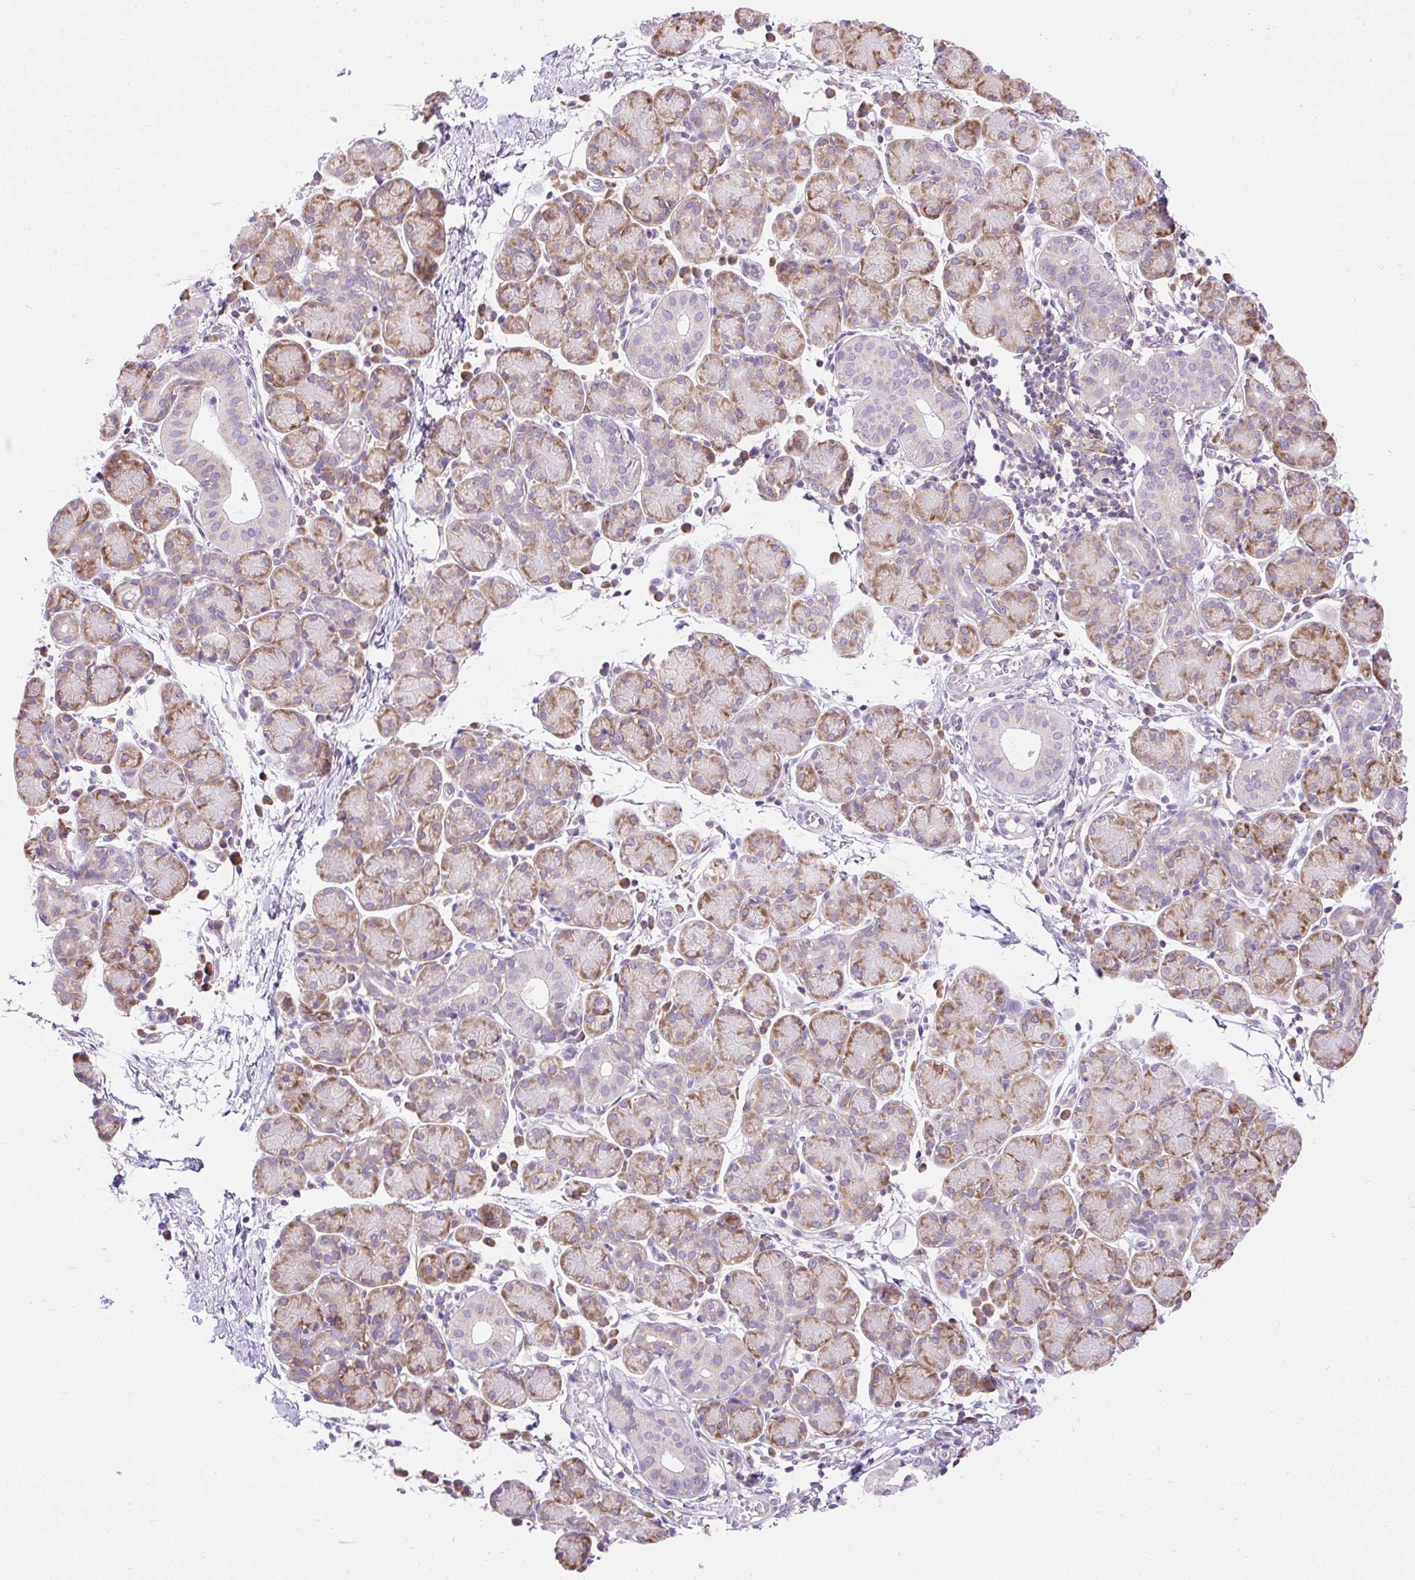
{"staining": {"intensity": "moderate", "quantity": "25%-75%", "location": "cytoplasmic/membranous"}, "tissue": "salivary gland", "cell_type": "Glandular cells", "image_type": "normal", "snomed": [{"axis": "morphology", "description": "Normal tissue, NOS"}, {"axis": "morphology", "description": "Inflammation, NOS"}, {"axis": "topography", "description": "Lymph node"}, {"axis": "topography", "description": "Salivary gland"}], "caption": "High-magnification brightfield microscopy of benign salivary gland stained with DAB (3,3'-diaminobenzidine) (brown) and counterstained with hematoxylin (blue). glandular cells exhibit moderate cytoplasmic/membranous positivity is seen in approximately25%-75% of cells.", "gene": "GPR45", "patient": {"sex": "male", "age": 3}}